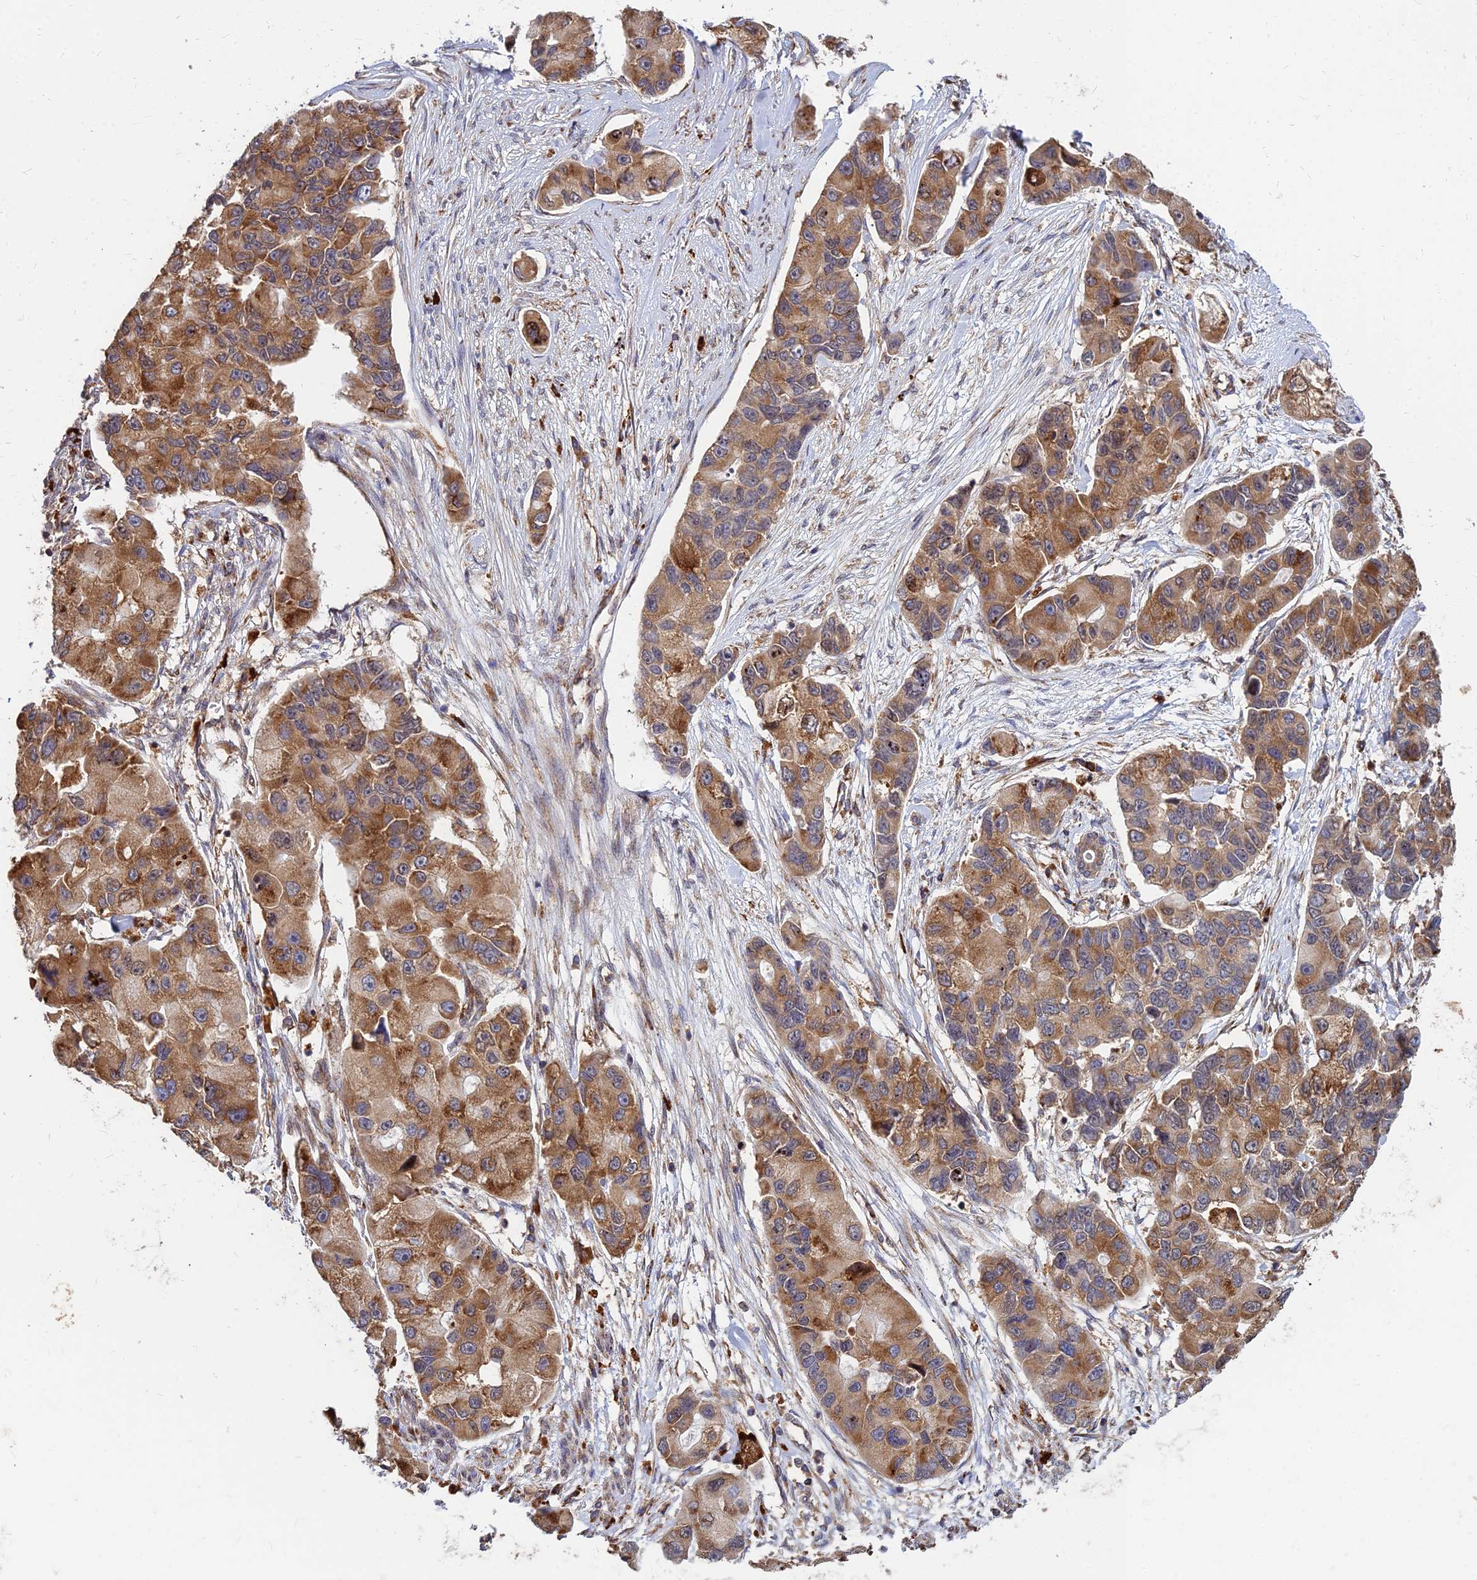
{"staining": {"intensity": "moderate", "quantity": ">75%", "location": "cytoplasmic/membranous"}, "tissue": "lung cancer", "cell_type": "Tumor cells", "image_type": "cancer", "snomed": [{"axis": "morphology", "description": "Adenocarcinoma, NOS"}, {"axis": "topography", "description": "Lung"}], "caption": "Immunohistochemistry staining of lung cancer, which demonstrates medium levels of moderate cytoplasmic/membranous expression in approximately >75% of tumor cells indicating moderate cytoplasmic/membranous protein staining. The staining was performed using DAB (brown) for protein detection and nuclei were counterstained in hematoxylin (blue).", "gene": "CCT6B", "patient": {"sex": "female", "age": 54}}